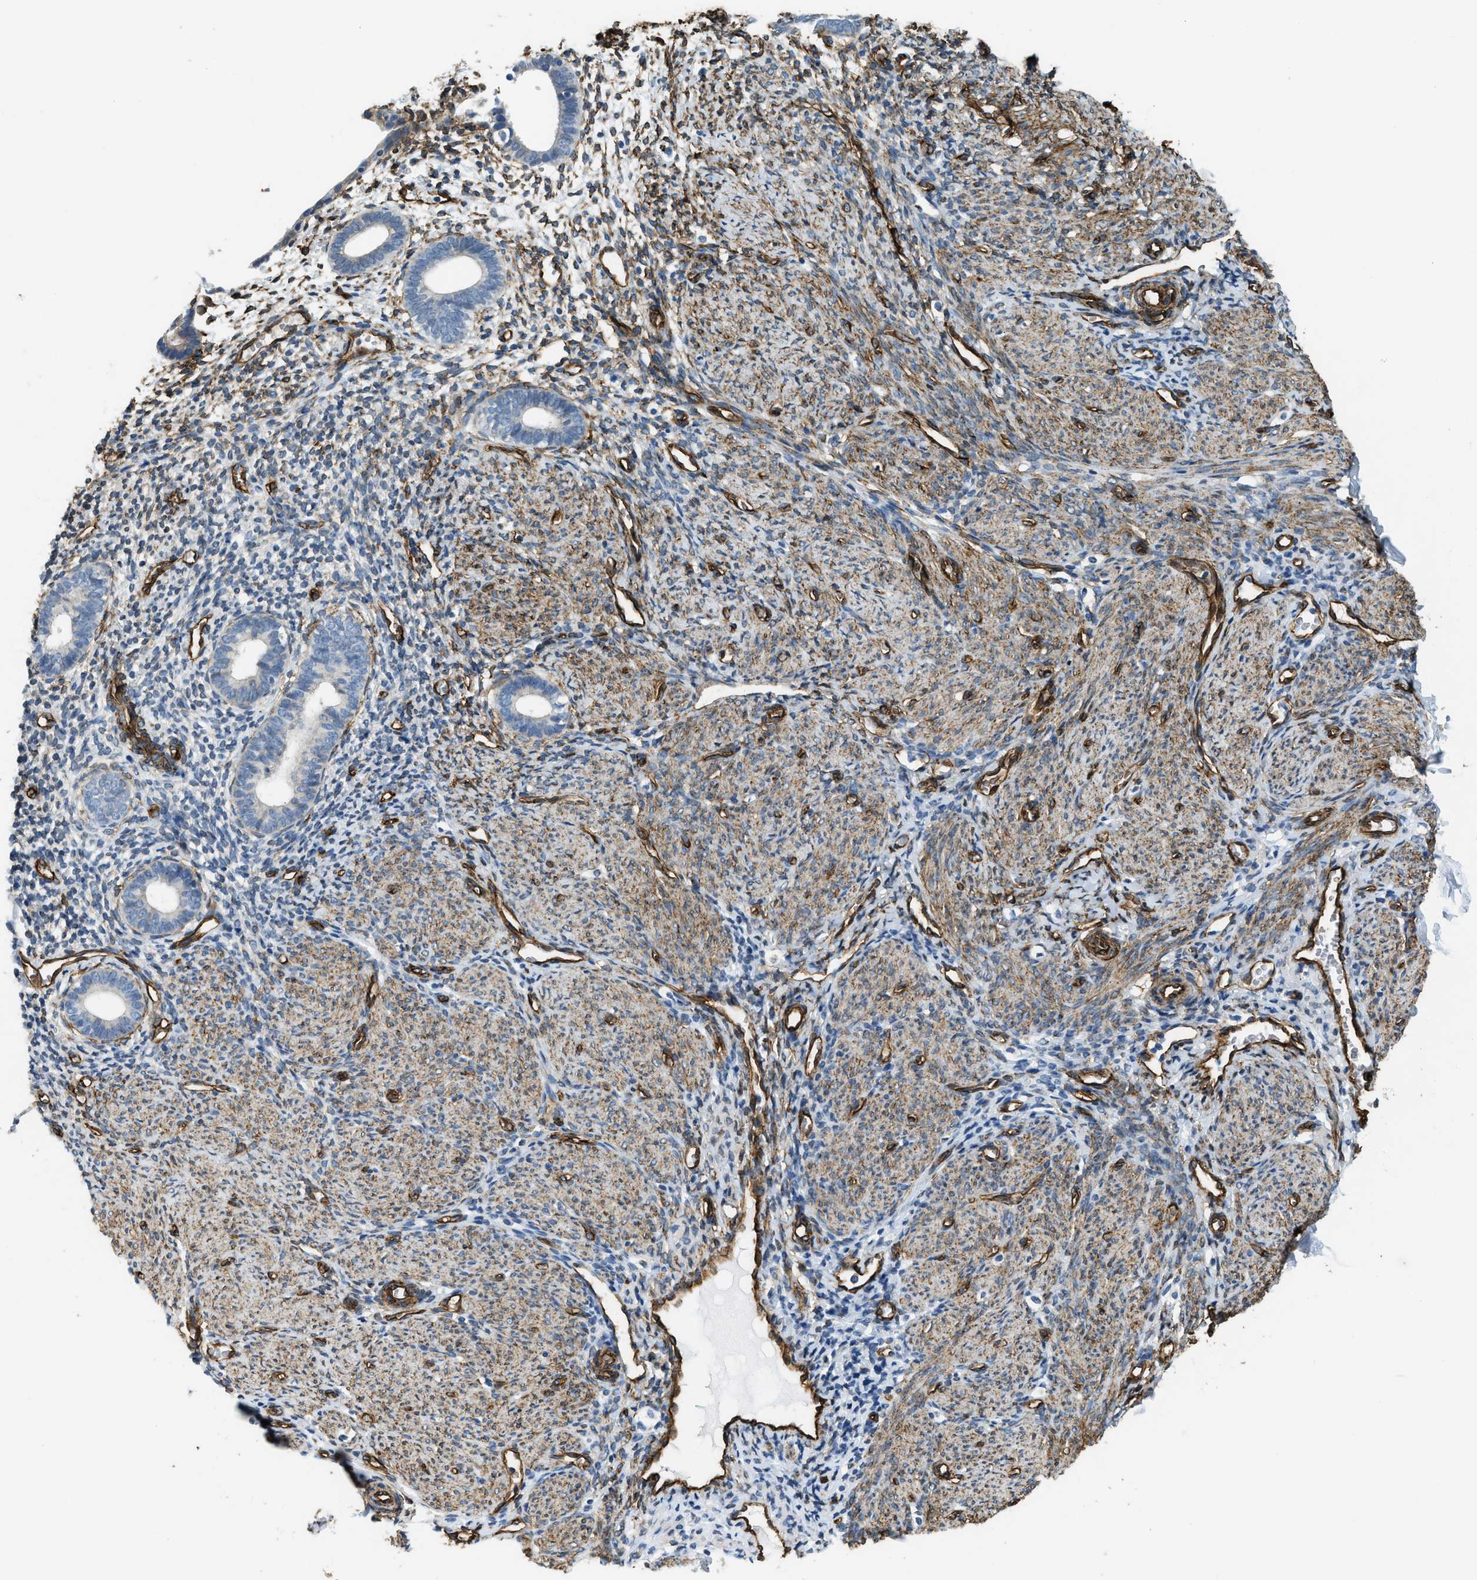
{"staining": {"intensity": "moderate", "quantity": ">75%", "location": "cytoplasmic/membranous"}, "tissue": "endometrium", "cell_type": "Cells in endometrial stroma", "image_type": "normal", "snomed": [{"axis": "morphology", "description": "Normal tissue, NOS"}, {"axis": "morphology", "description": "Adenocarcinoma, NOS"}, {"axis": "topography", "description": "Endometrium"}], "caption": "Endometrium stained with a brown dye exhibits moderate cytoplasmic/membranous positive positivity in about >75% of cells in endometrial stroma.", "gene": "TMEM43", "patient": {"sex": "female", "age": 57}}